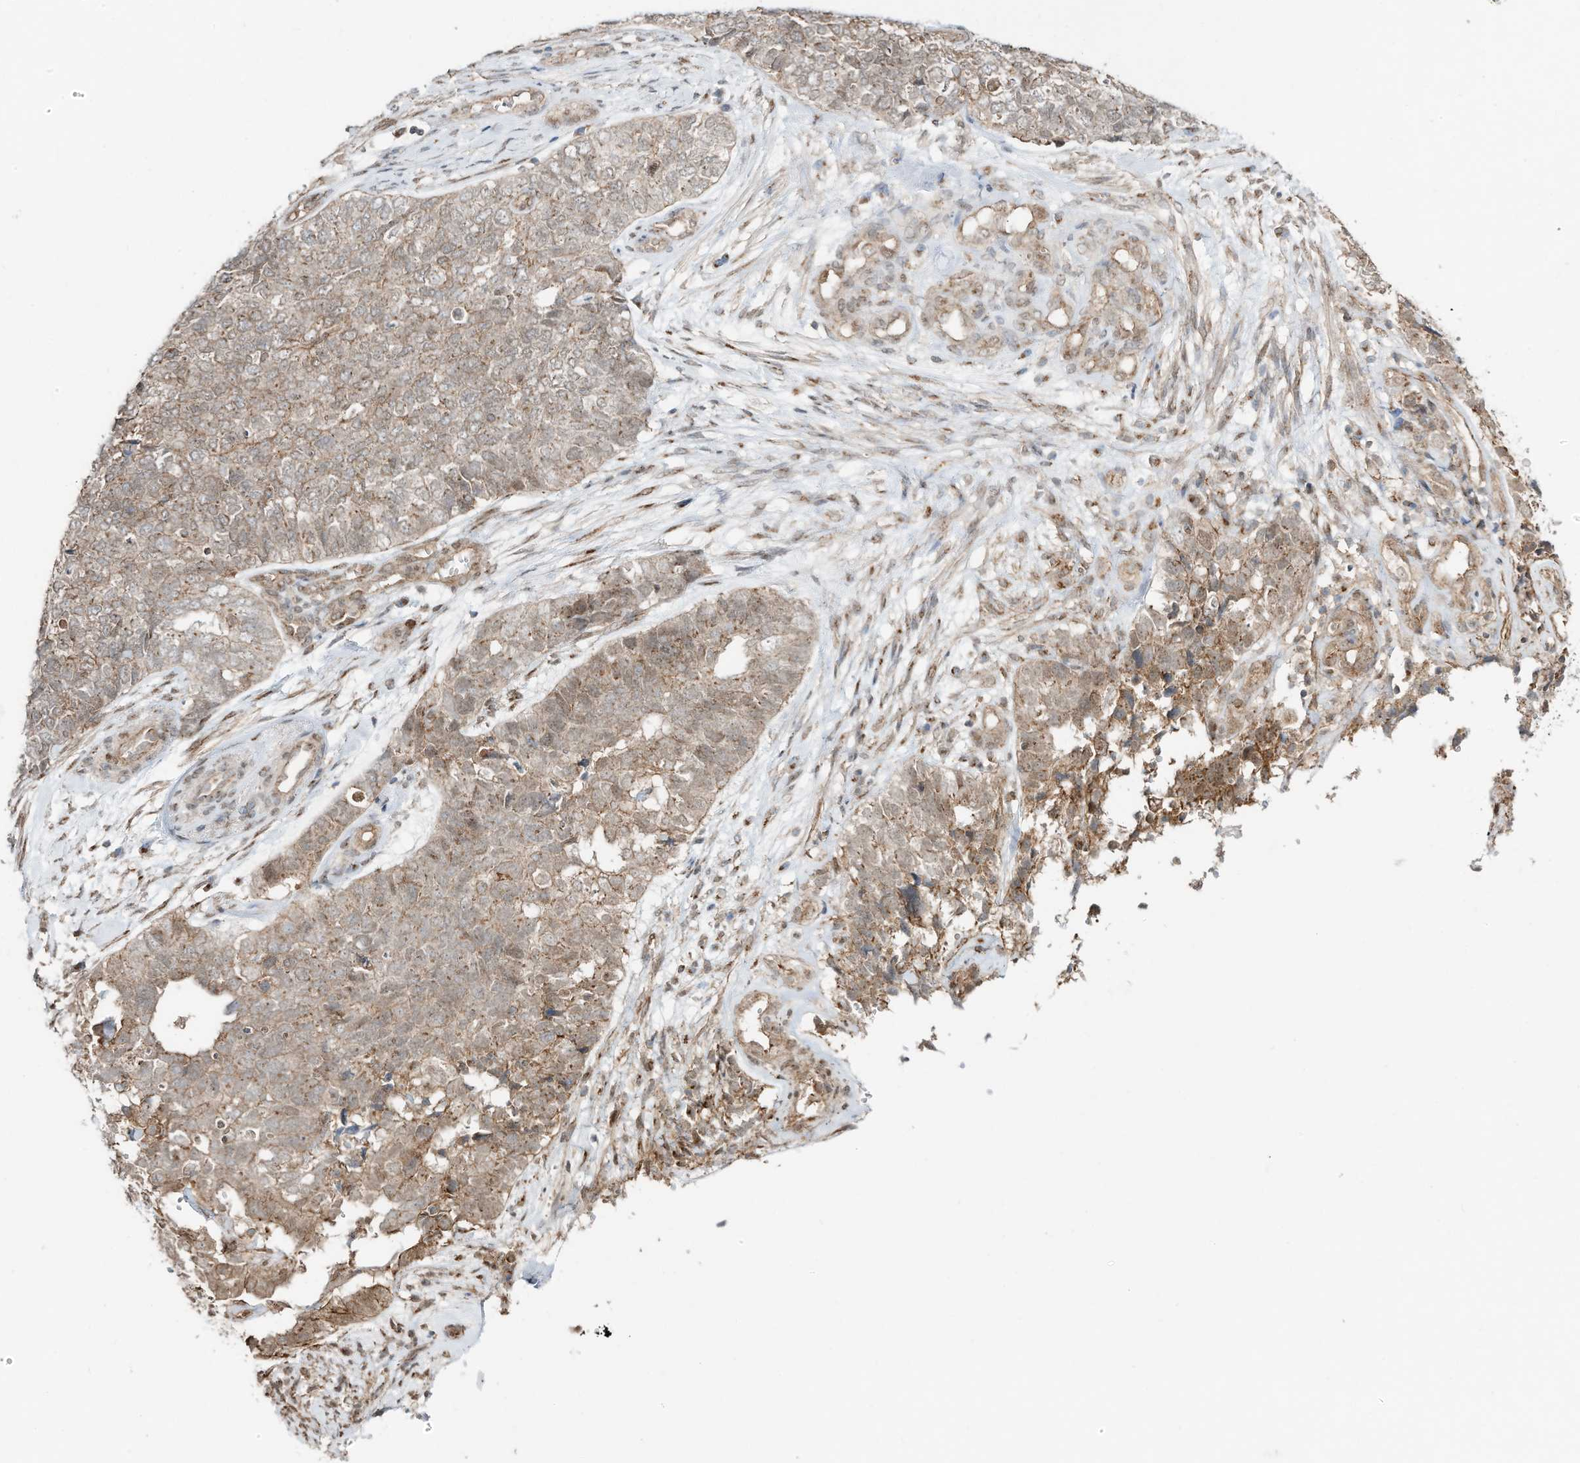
{"staining": {"intensity": "weak", "quantity": ">75%", "location": "cytoplasmic/membranous"}, "tissue": "cervical cancer", "cell_type": "Tumor cells", "image_type": "cancer", "snomed": [{"axis": "morphology", "description": "Squamous cell carcinoma, NOS"}, {"axis": "topography", "description": "Cervix"}], "caption": "Protein expression by IHC shows weak cytoplasmic/membranous staining in about >75% of tumor cells in cervical cancer.", "gene": "CUX1", "patient": {"sex": "female", "age": 63}}